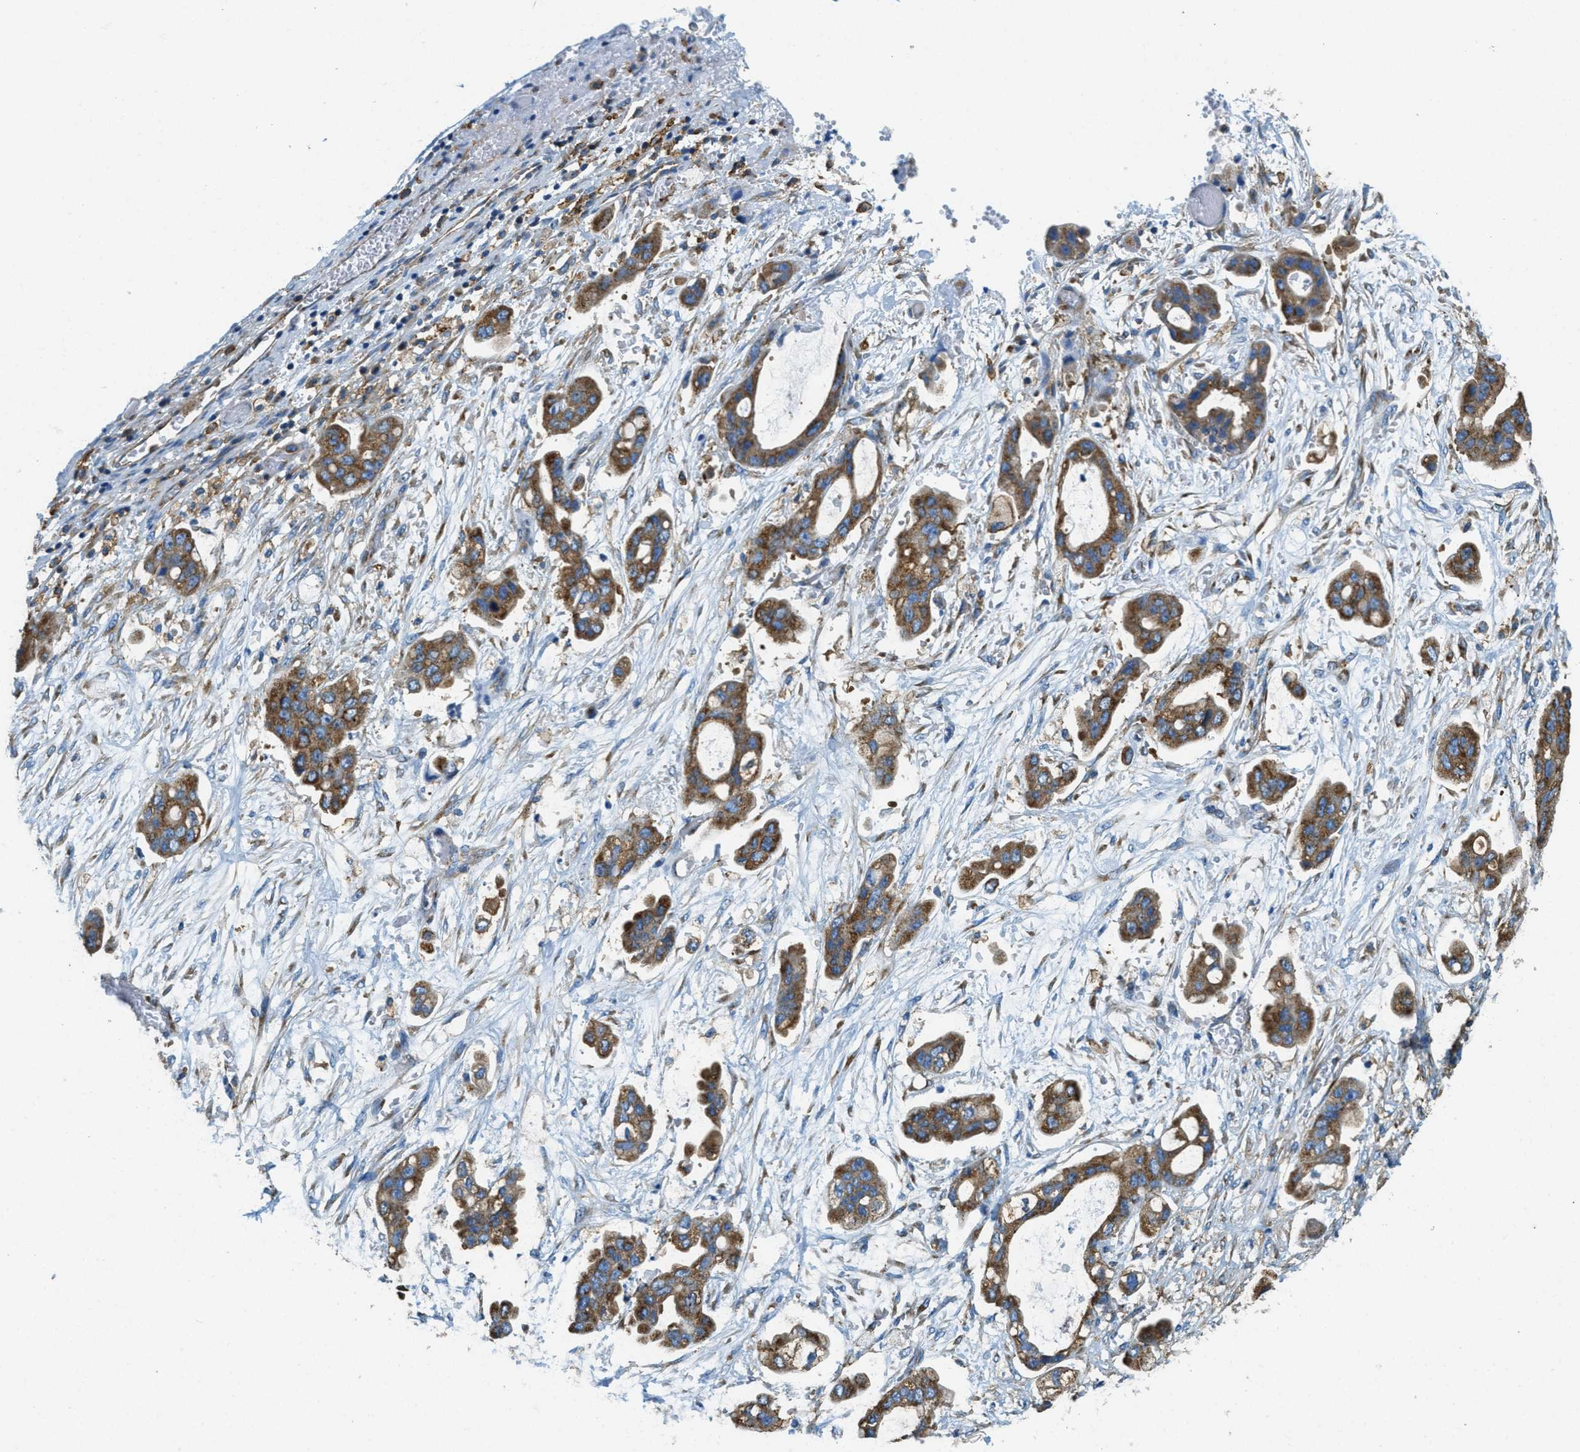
{"staining": {"intensity": "strong", "quantity": ">75%", "location": "cytoplasmic/membranous"}, "tissue": "stomach cancer", "cell_type": "Tumor cells", "image_type": "cancer", "snomed": [{"axis": "morphology", "description": "Adenocarcinoma, NOS"}, {"axis": "topography", "description": "Stomach"}], "caption": "Immunohistochemistry photomicrograph of adenocarcinoma (stomach) stained for a protein (brown), which displays high levels of strong cytoplasmic/membranous staining in approximately >75% of tumor cells.", "gene": "AP2B1", "patient": {"sex": "male", "age": 62}}